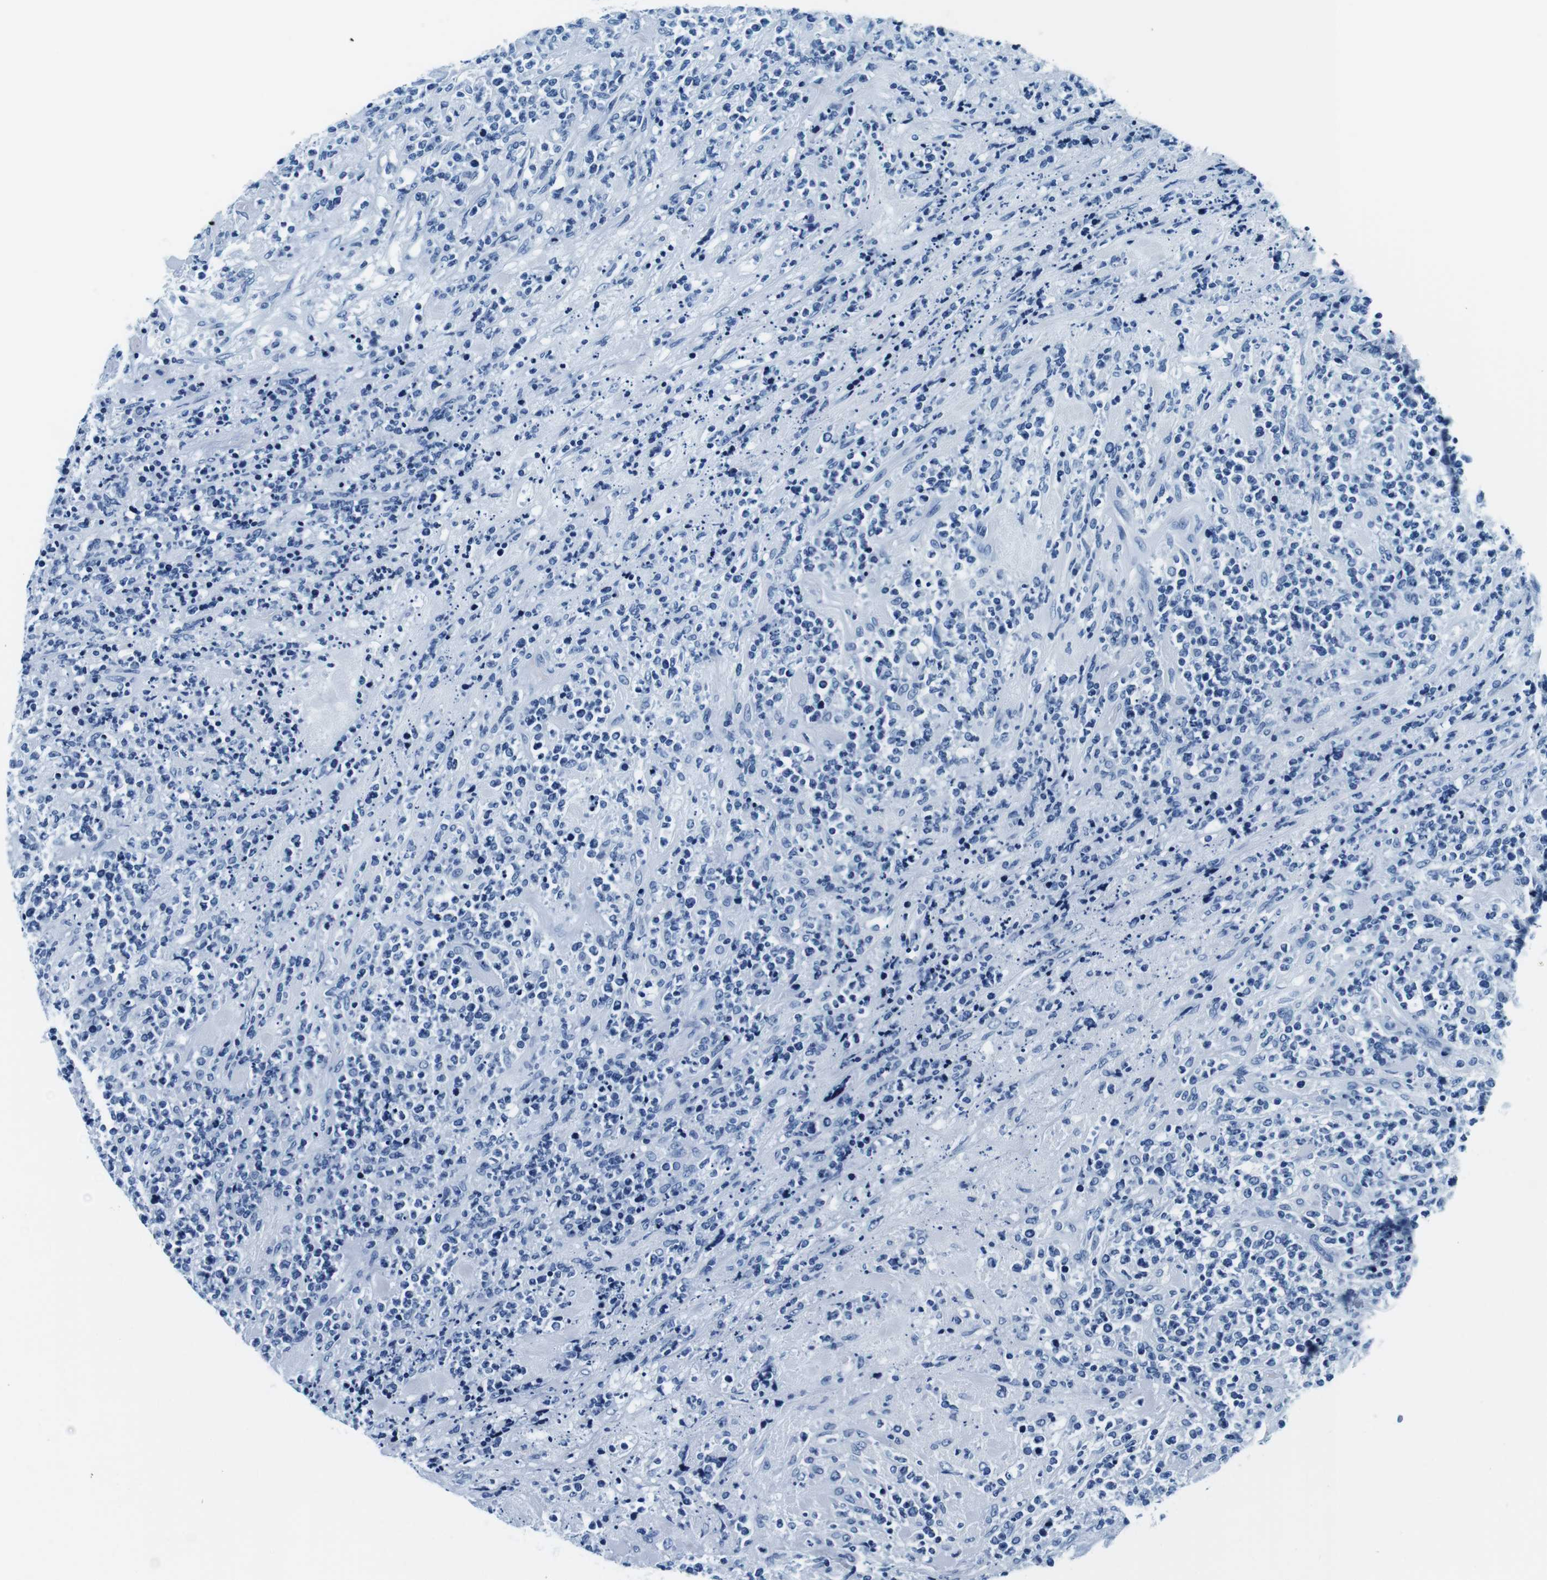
{"staining": {"intensity": "negative", "quantity": "none", "location": "none"}, "tissue": "lymphoma", "cell_type": "Tumor cells", "image_type": "cancer", "snomed": [{"axis": "morphology", "description": "Malignant lymphoma, non-Hodgkin's type, High grade"}, {"axis": "topography", "description": "Soft tissue"}], "caption": "High magnification brightfield microscopy of lymphoma stained with DAB (3,3'-diaminobenzidine) (brown) and counterstained with hematoxylin (blue): tumor cells show no significant expression.", "gene": "ELANE", "patient": {"sex": "male", "age": 18}}